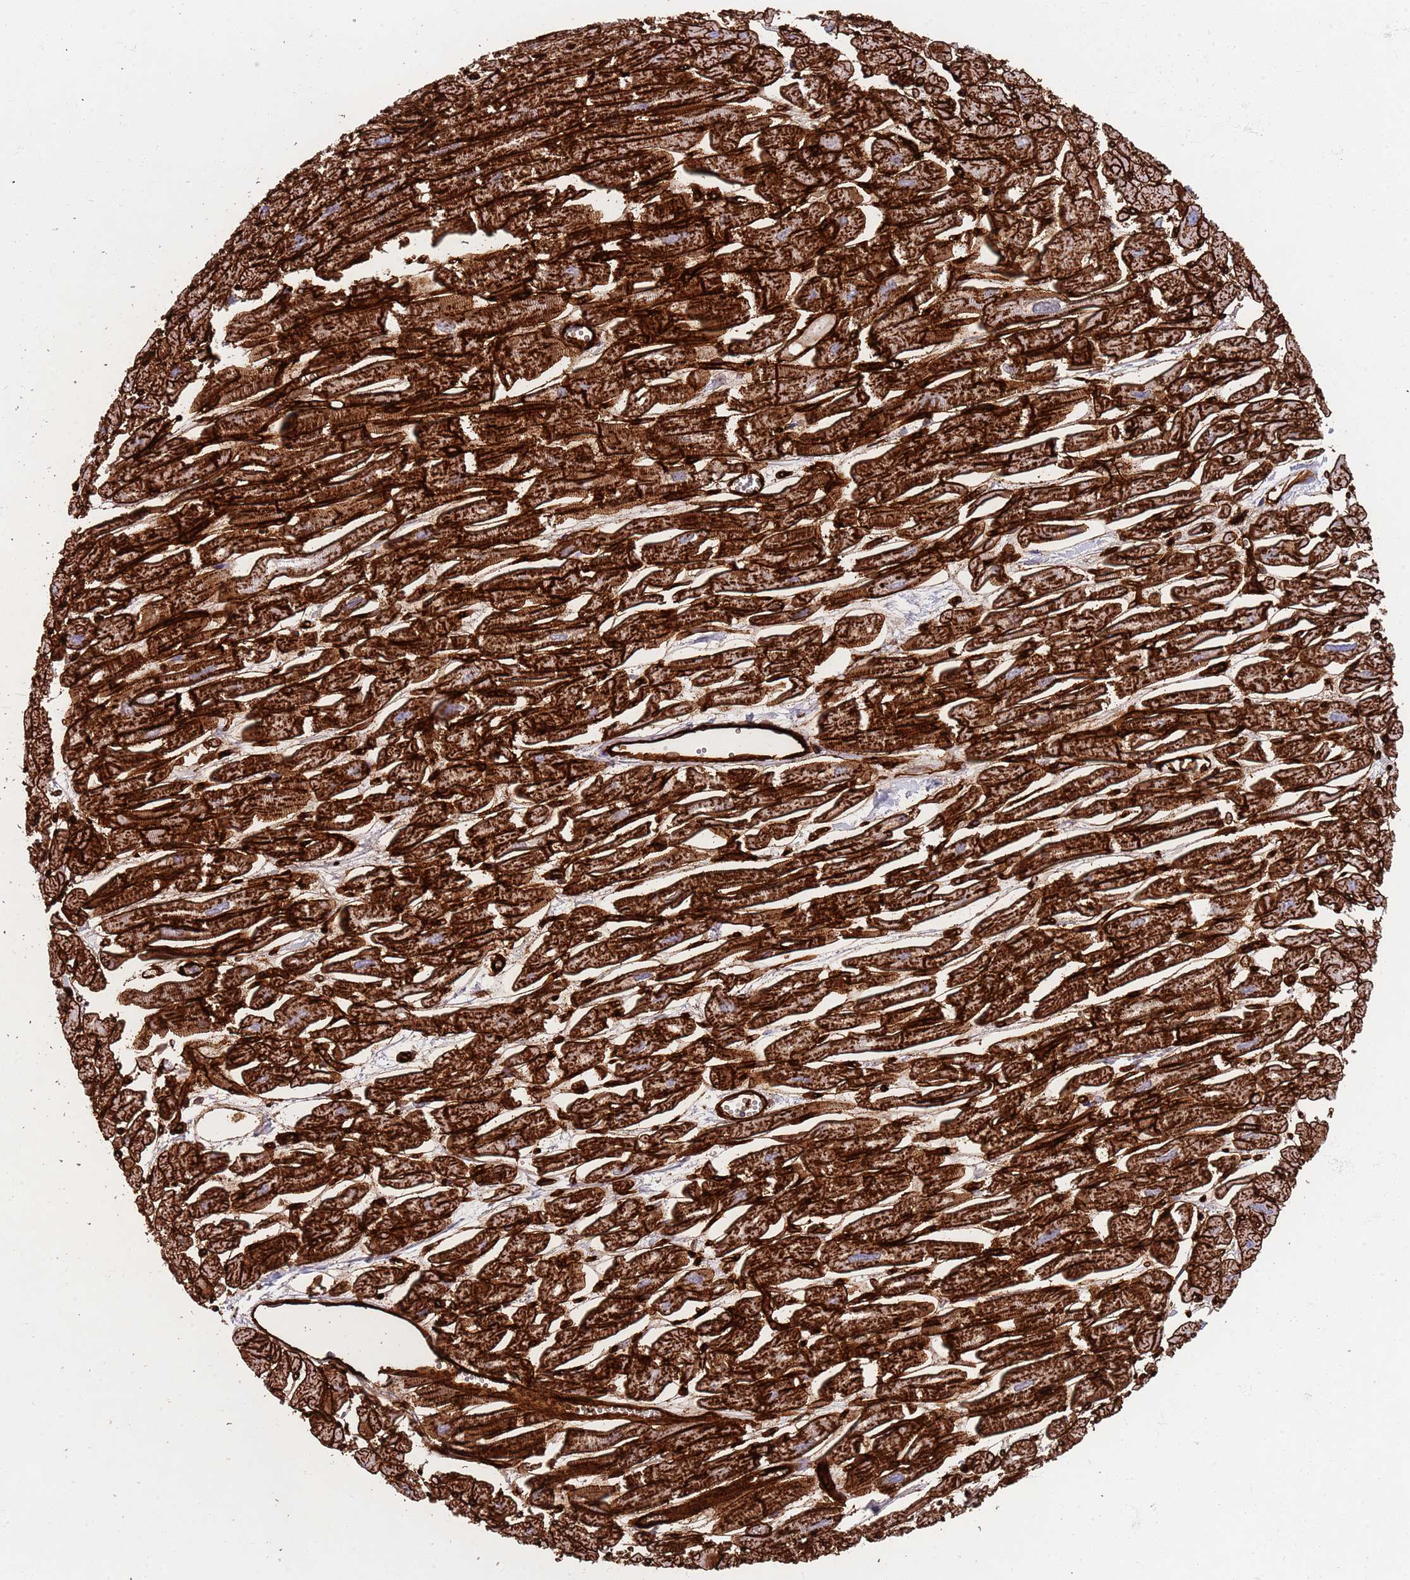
{"staining": {"intensity": "strong", "quantity": ">75%", "location": "cytoplasmic/membranous"}, "tissue": "heart muscle", "cell_type": "Cardiomyocytes", "image_type": "normal", "snomed": [{"axis": "morphology", "description": "Normal tissue, NOS"}, {"axis": "topography", "description": "Heart"}], "caption": "This photomicrograph displays immunohistochemistry (IHC) staining of normal human heart muscle, with high strong cytoplasmic/membranous positivity in about >75% of cardiomyocytes.", "gene": "CAV2", "patient": {"sex": "male", "age": 54}}